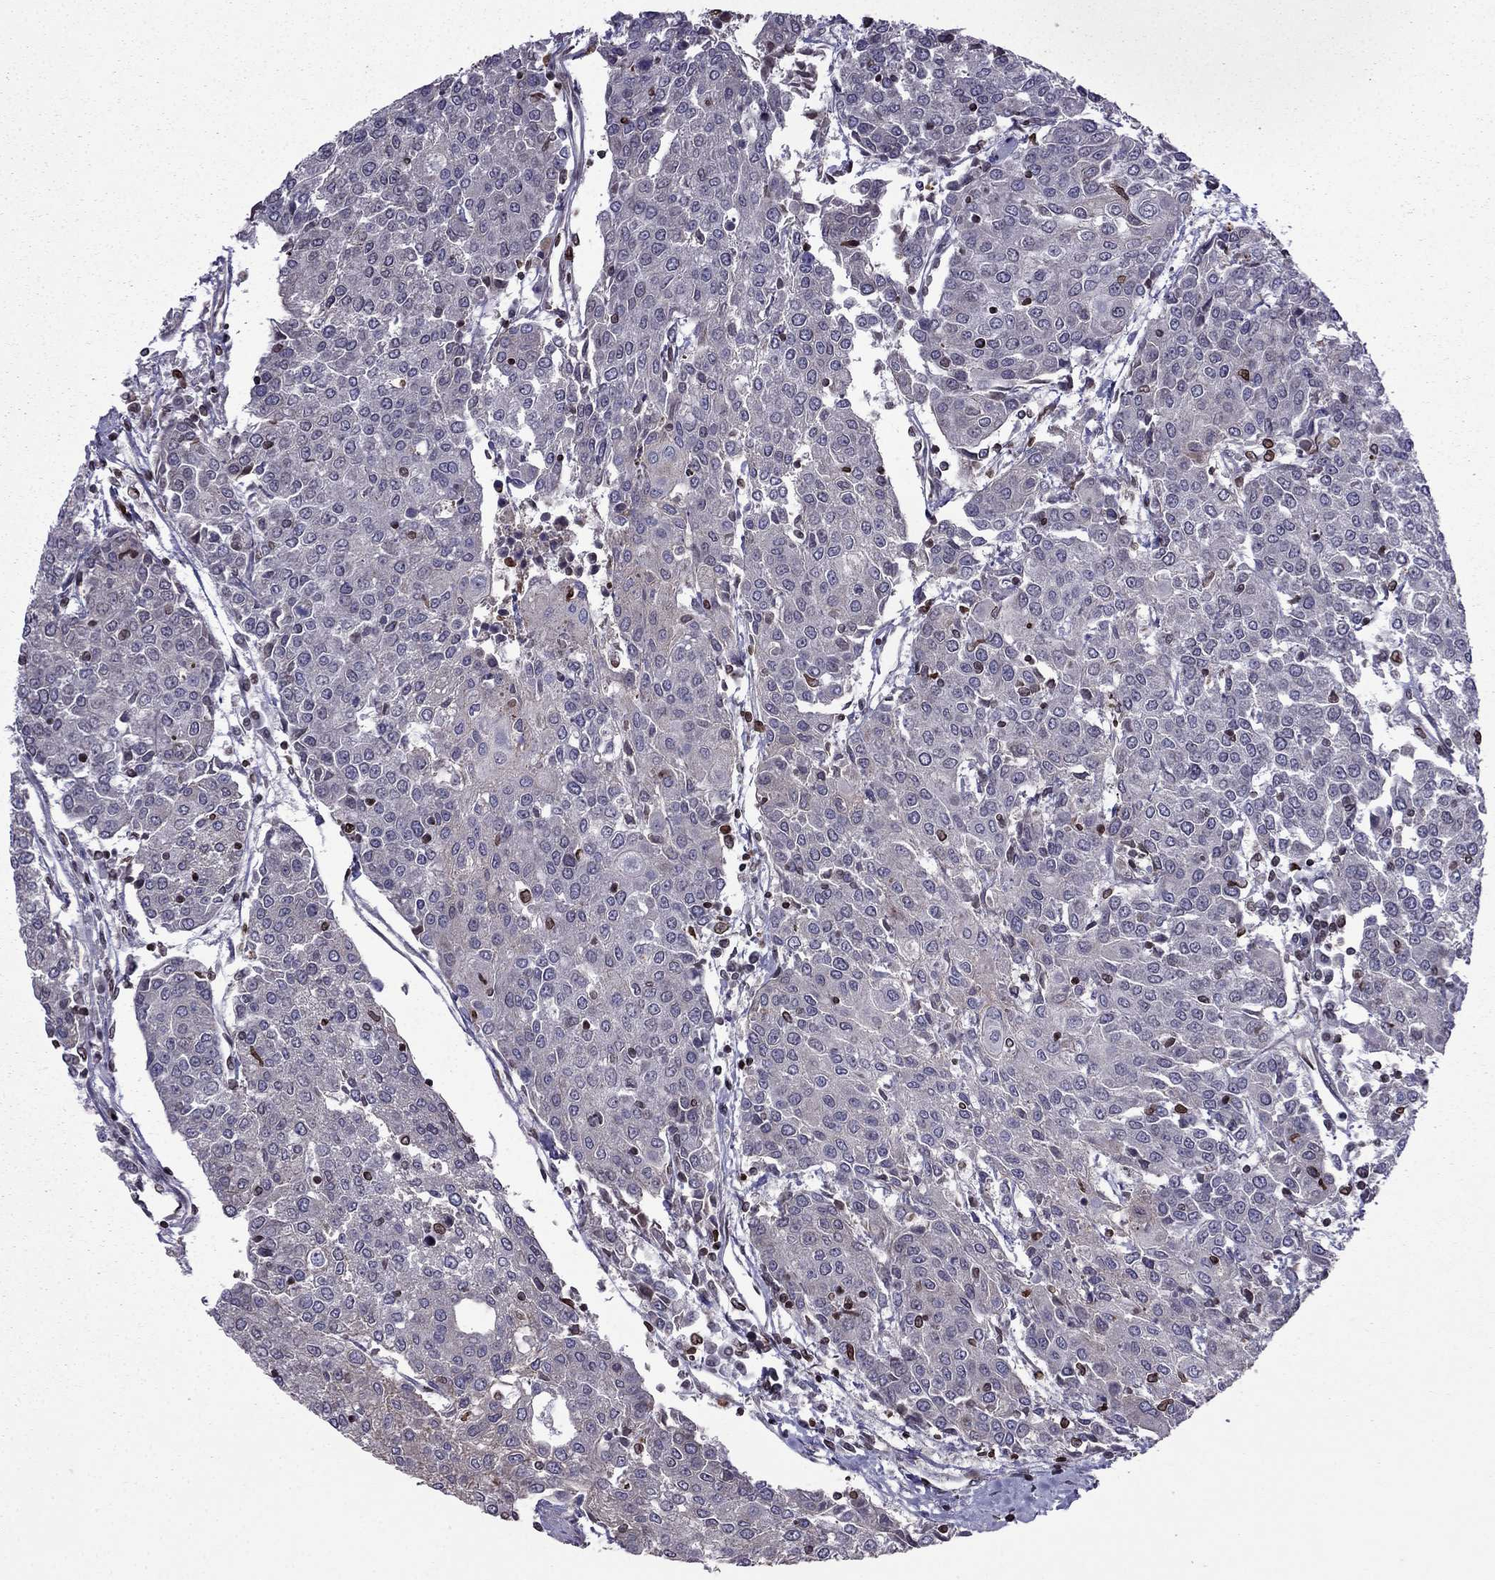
{"staining": {"intensity": "negative", "quantity": "none", "location": "none"}, "tissue": "urothelial cancer", "cell_type": "Tumor cells", "image_type": "cancer", "snomed": [{"axis": "morphology", "description": "Urothelial carcinoma, High grade"}, {"axis": "topography", "description": "Urinary bladder"}], "caption": "The immunohistochemistry (IHC) photomicrograph has no significant staining in tumor cells of urothelial carcinoma (high-grade) tissue.", "gene": "CDC42BPA", "patient": {"sex": "female", "age": 85}}